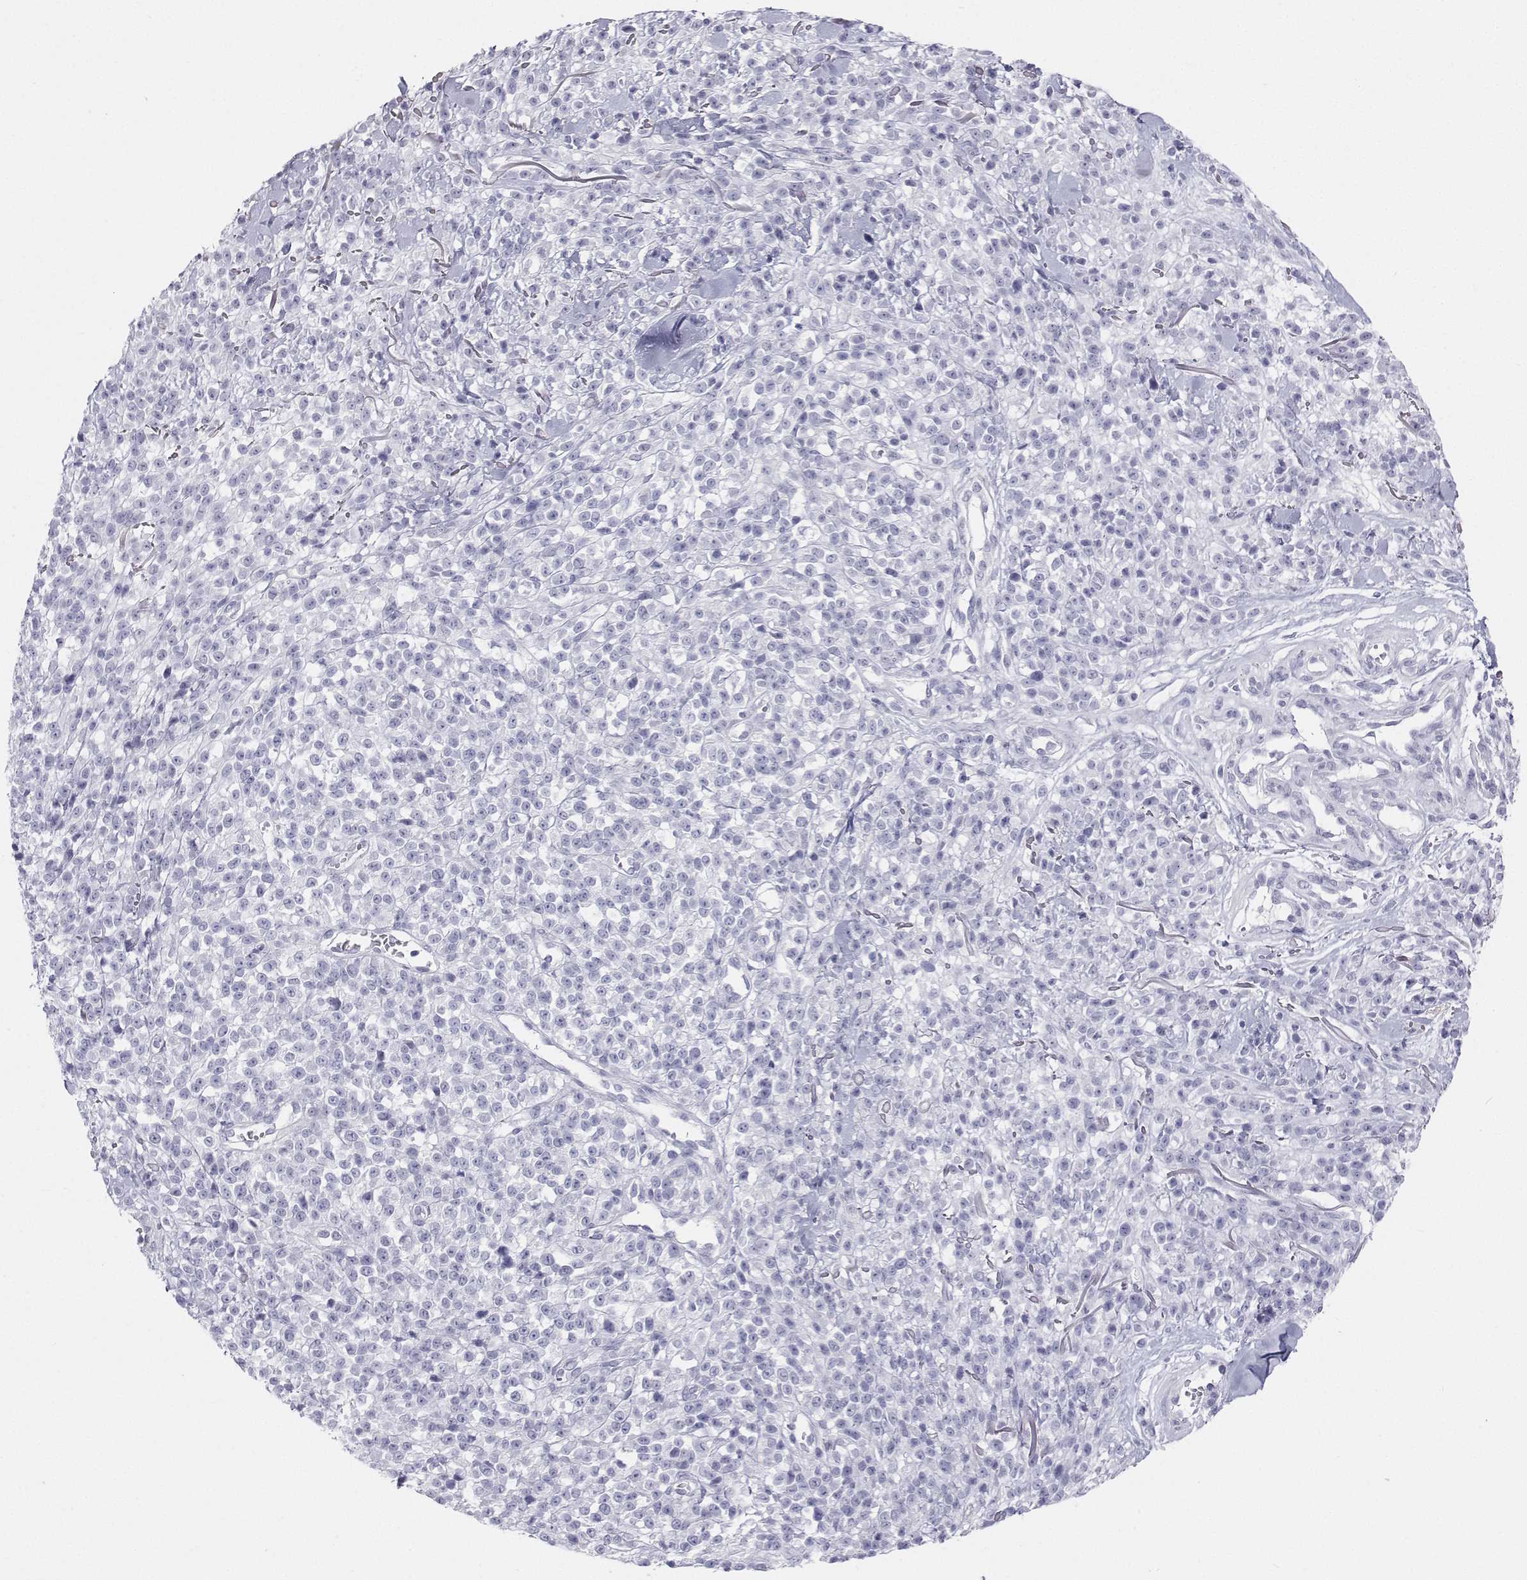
{"staining": {"intensity": "negative", "quantity": "none", "location": "none"}, "tissue": "melanoma", "cell_type": "Tumor cells", "image_type": "cancer", "snomed": [{"axis": "morphology", "description": "Malignant melanoma, NOS"}, {"axis": "topography", "description": "Skin"}, {"axis": "topography", "description": "Skin of trunk"}], "caption": "The photomicrograph exhibits no significant expression in tumor cells of melanoma. (Stains: DAB immunohistochemistry (IHC) with hematoxylin counter stain, Microscopy: brightfield microscopy at high magnification).", "gene": "SFTPB", "patient": {"sex": "male", "age": 74}}